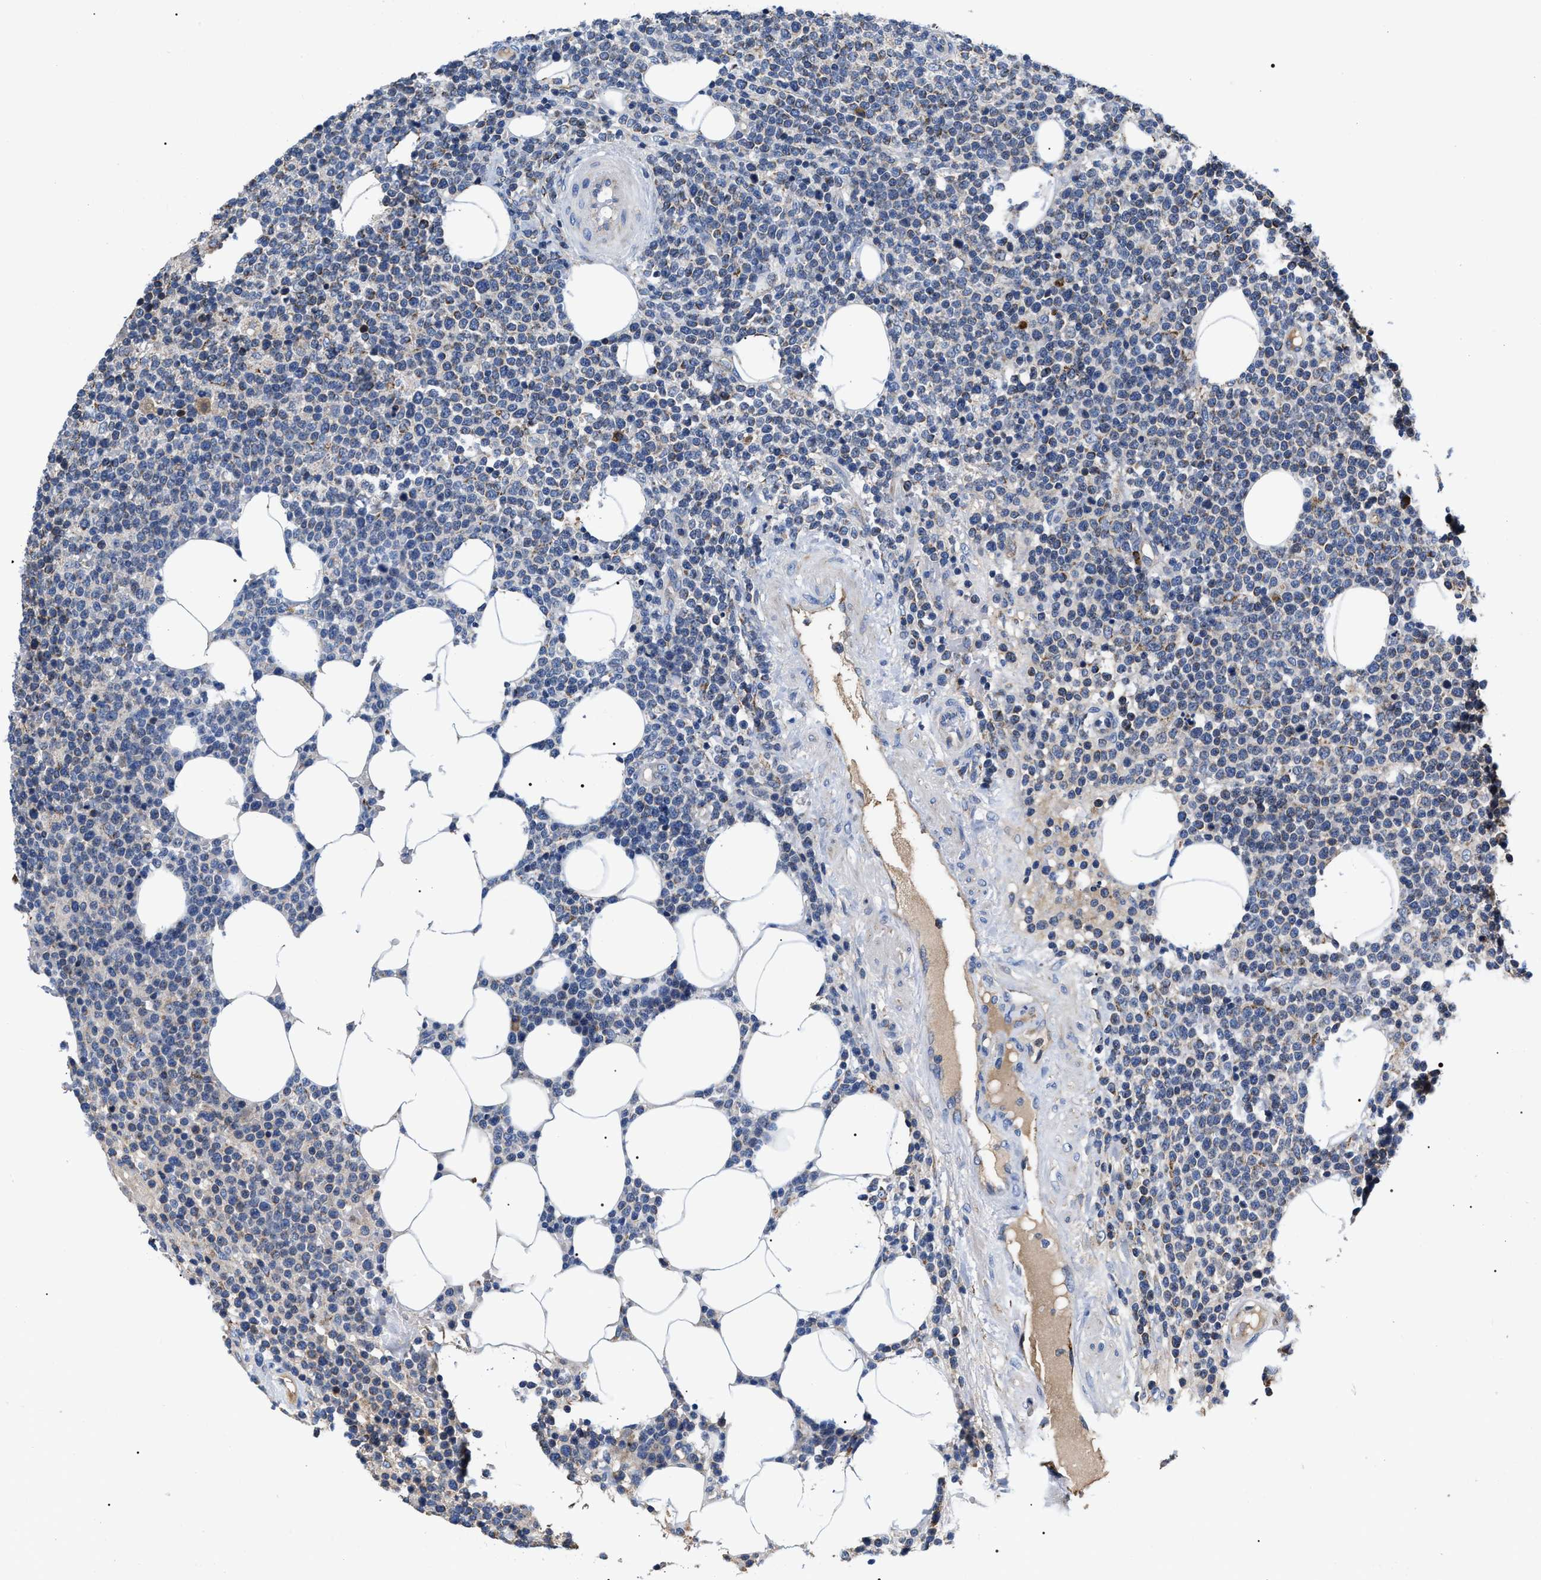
{"staining": {"intensity": "negative", "quantity": "none", "location": "none"}, "tissue": "lymphoma", "cell_type": "Tumor cells", "image_type": "cancer", "snomed": [{"axis": "morphology", "description": "Malignant lymphoma, non-Hodgkin's type, High grade"}, {"axis": "topography", "description": "Lymph node"}], "caption": "Immunohistochemical staining of malignant lymphoma, non-Hodgkin's type (high-grade) reveals no significant expression in tumor cells. (Brightfield microscopy of DAB (3,3'-diaminobenzidine) IHC at high magnification).", "gene": "MACC1", "patient": {"sex": "male", "age": 61}}